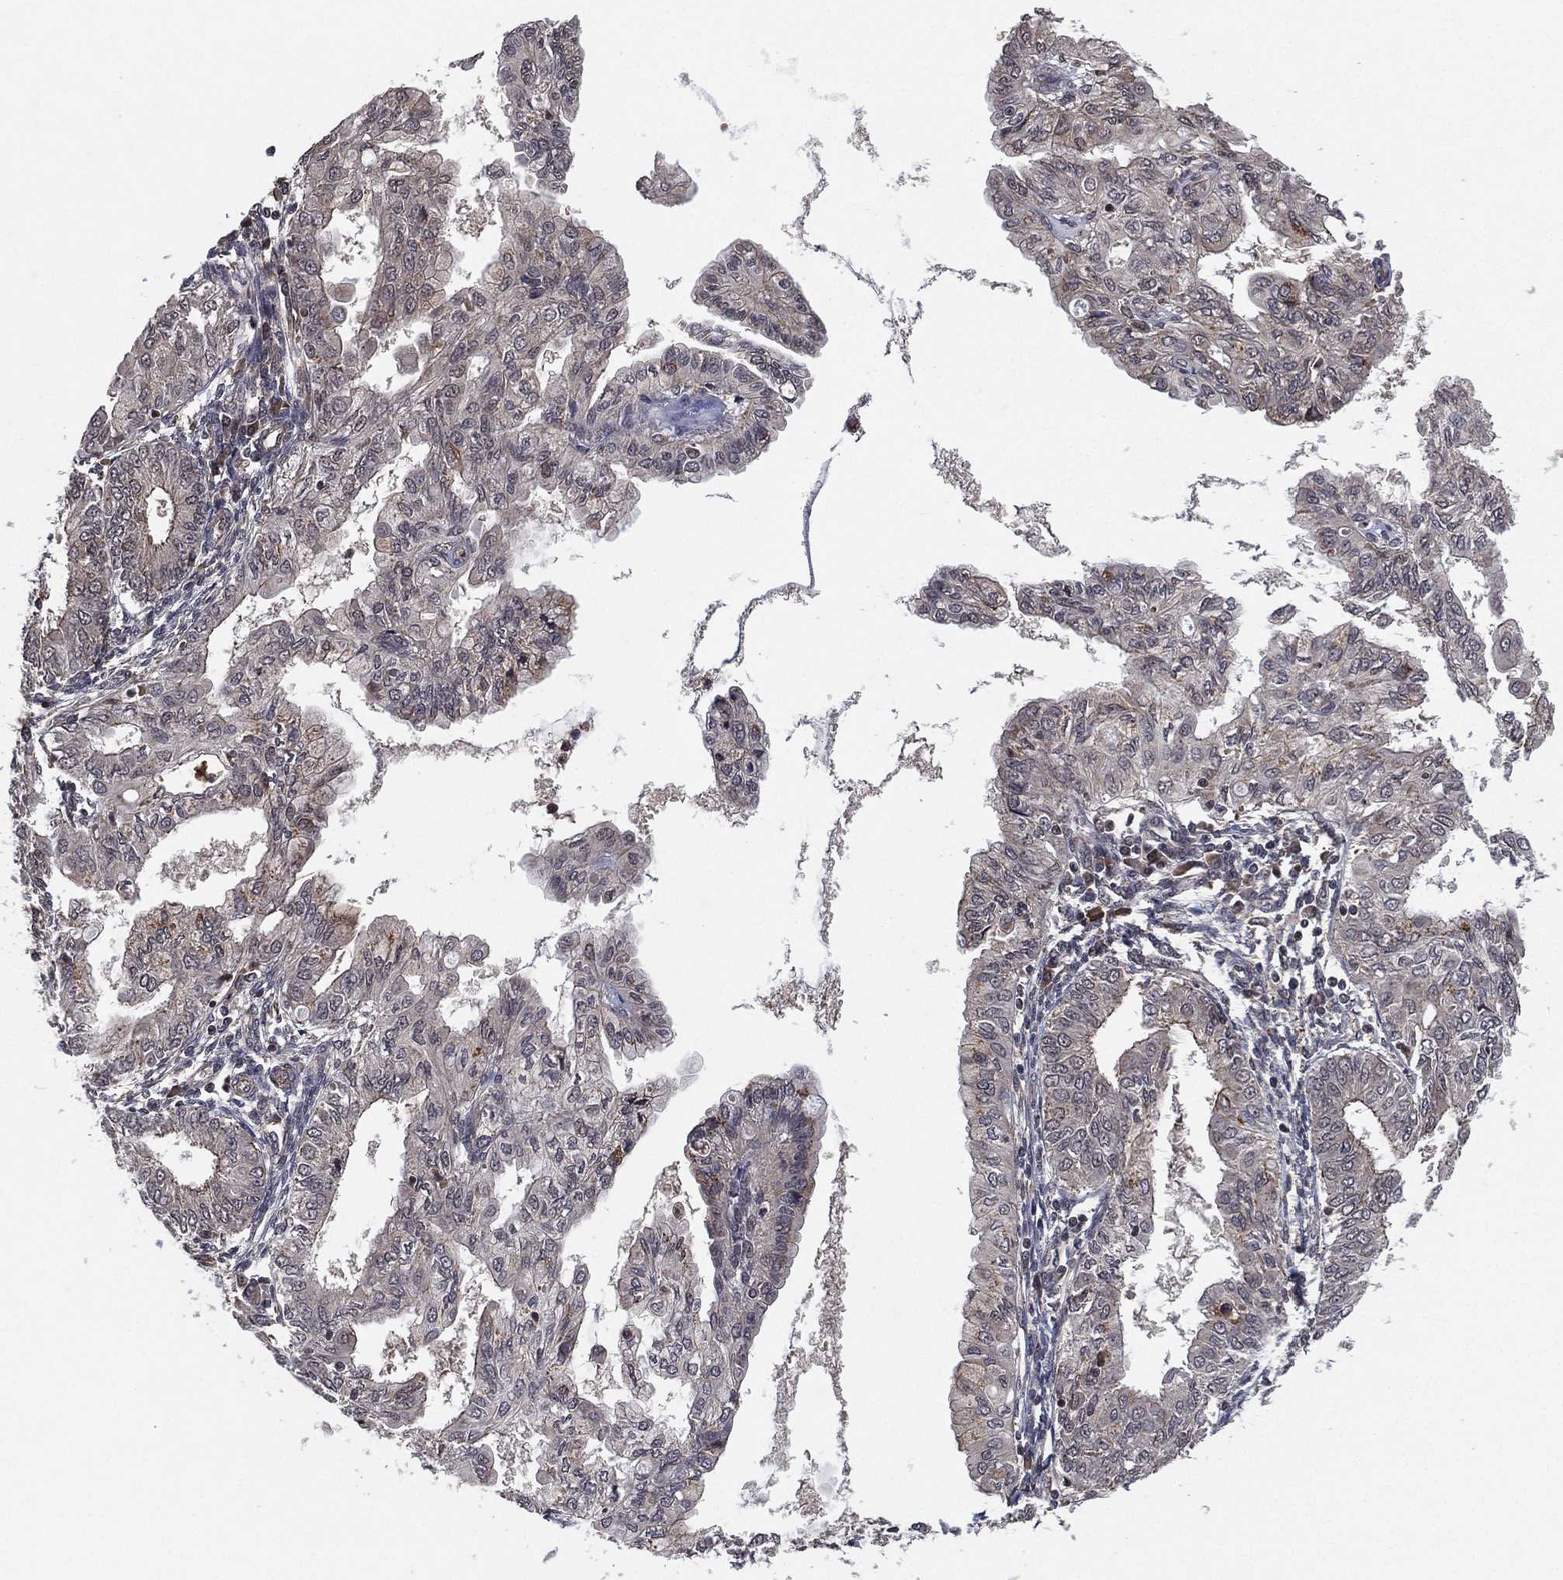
{"staining": {"intensity": "negative", "quantity": "none", "location": "none"}, "tissue": "endometrial cancer", "cell_type": "Tumor cells", "image_type": "cancer", "snomed": [{"axis": "morphology", "description": "Adenocarcinoma, NOS"}, {"axis": "topography", "description": "Endometrium"}], "caption": "Immunohistochemical staining of human endometrial adenocarcinoma shows no significant expression in tumor cells.", "gene": "ATG4B", "patient": {"sex": "female", "age": 68}}